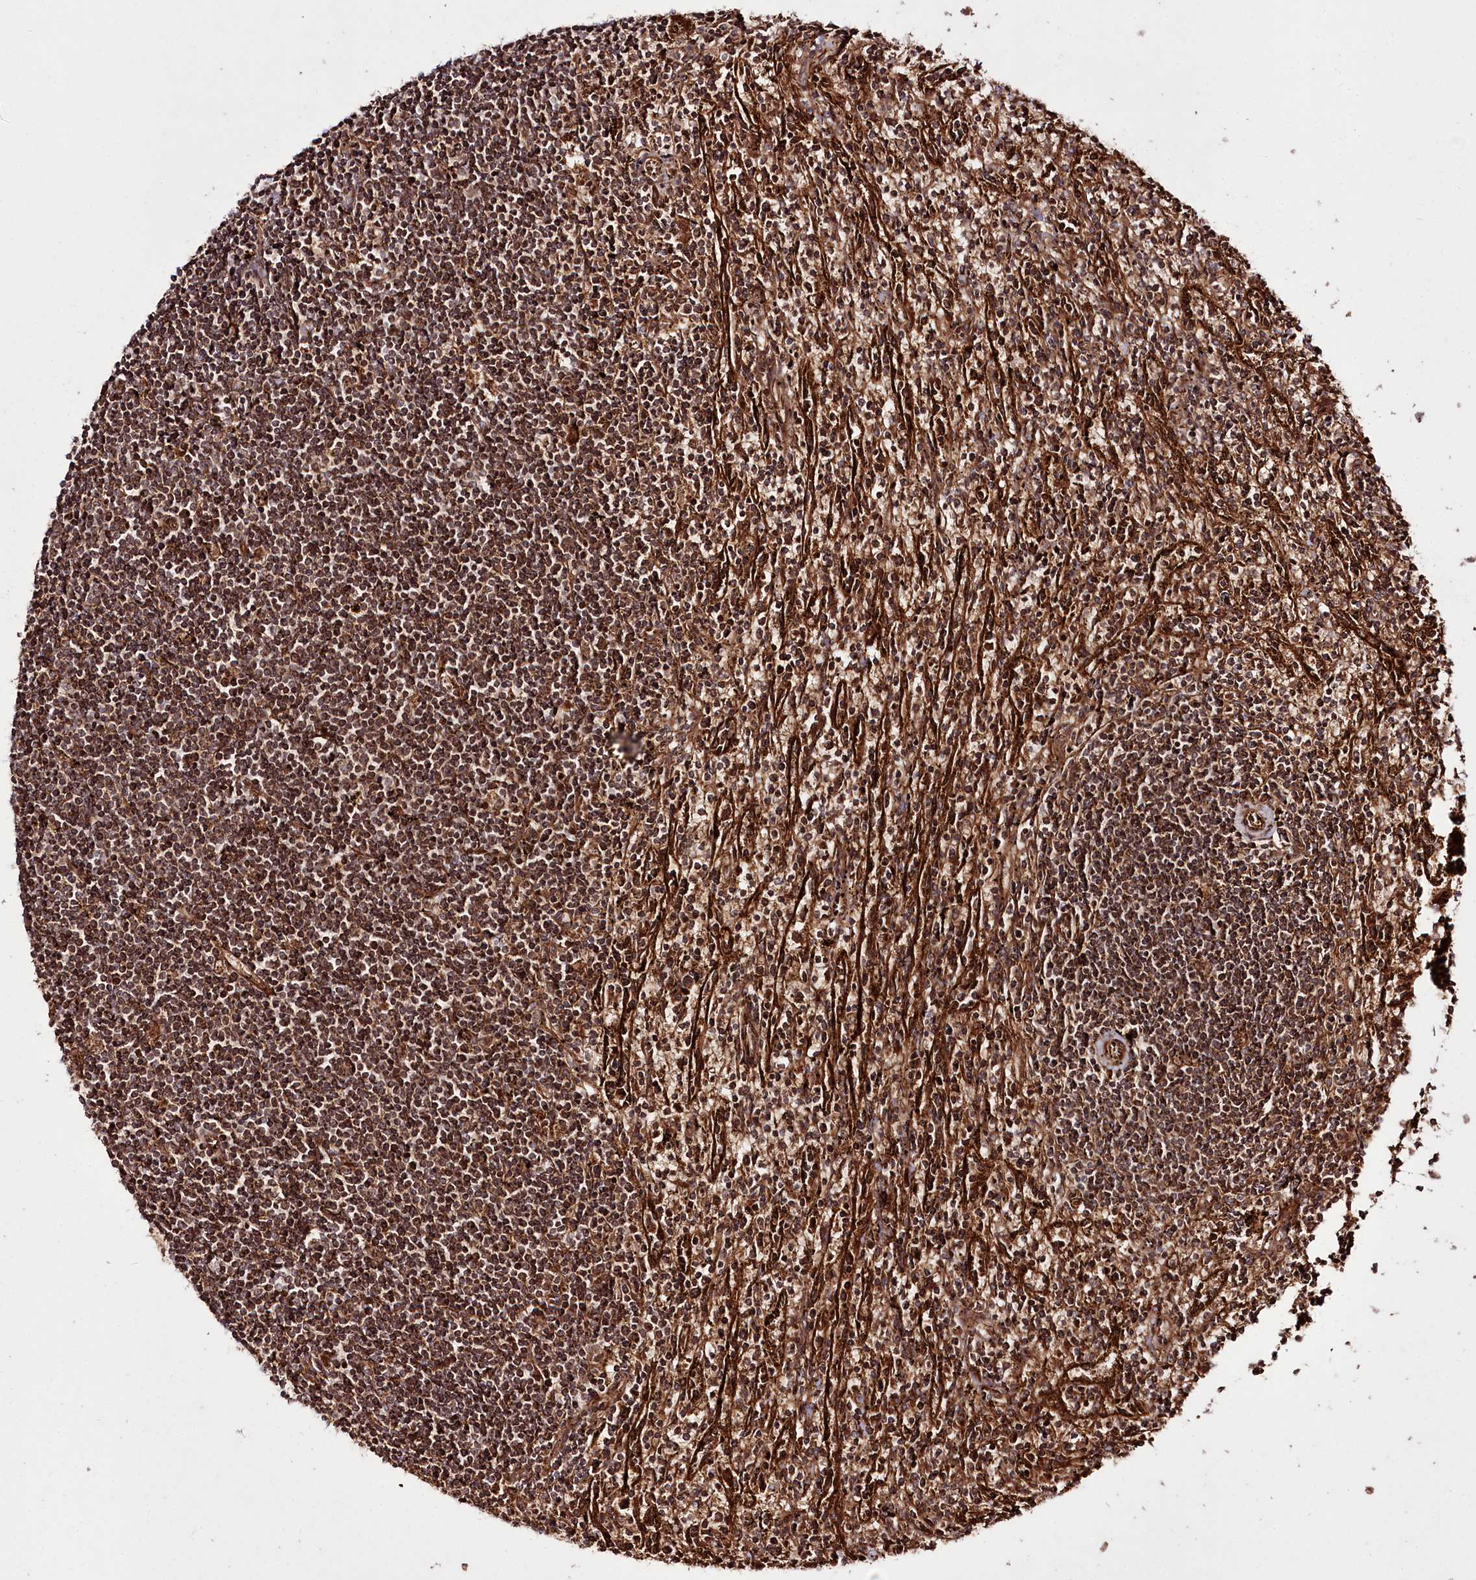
{"staining": {"intensity": "moderate", "quantity": ">75%", "location": "cytoplasmic/membranous,nuclear"}, "tissue": "lymphoma", "cell_type": "Tumor cells", "image_type": "cancer", "snomed": [{"axis": "morphology", "description": "Malignant lymphoma, non-Hodgkin's type, Low grade"}, {"axis": "topography", "description": "Spleen"}], "caption": "Immunohistochemistry (IHC) image of human malignant lymphoma, non-Hodgkin's type (low-grade) stained for a protein (brown), which displays medium levels of moderate cytoplasmic/membranous and nuclear expression in approximately >75% of tumor cells.", "gene": "REXO2", "patient": {"sex": "male", "age": 76}}